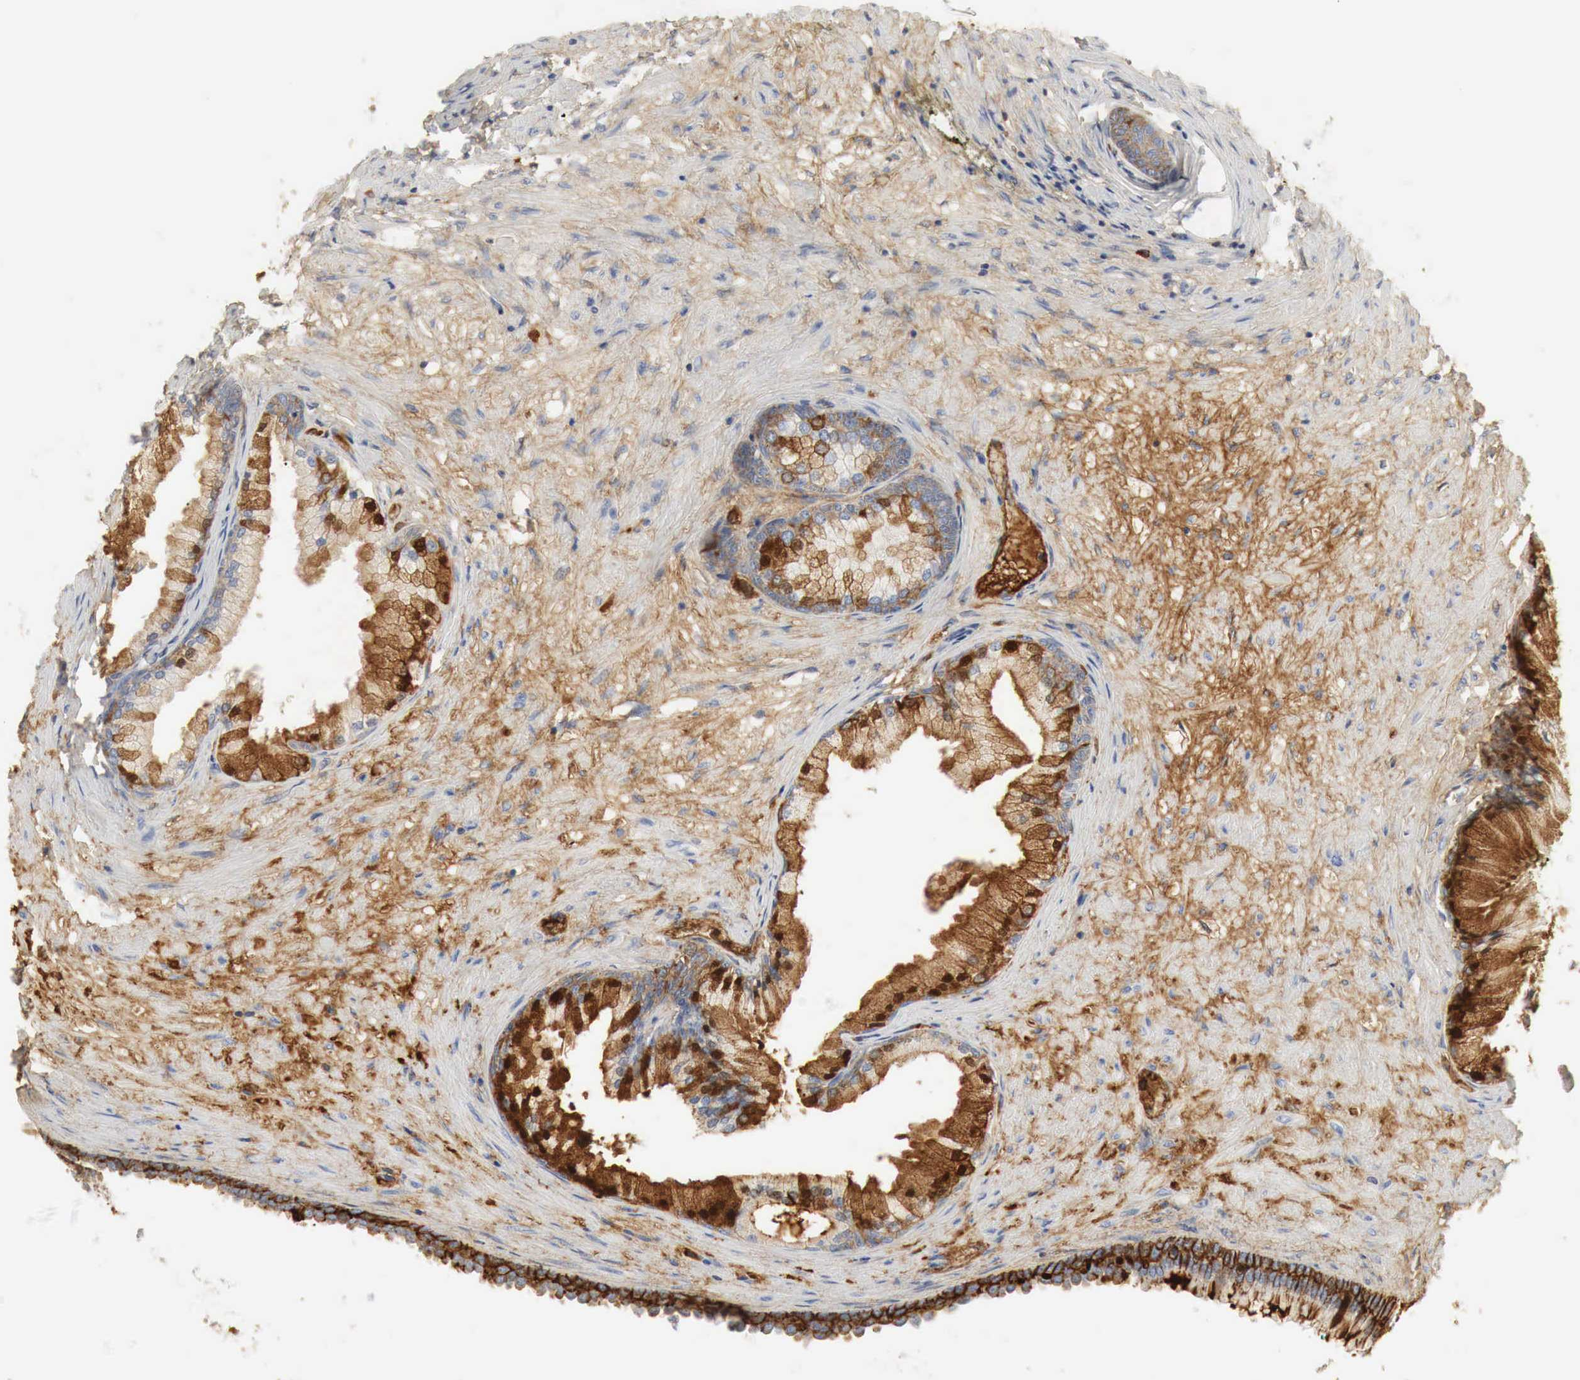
{"staining": {"intensity": "moderate", "quantity": "25%-75%", "location": "cytoplasmic/membranous"}, "tissue": "prostate cancer", "cell_type": "Tumor cells", "image_type": "cancer", "snomed": [{"axis": "morphology", "description": "Adenocarcinoma, High grade"}, {"axis": "topography", "description": "Prostate"}], "caption": "High-power microscopy captured an IHC image of prostate cancer (high-grade adenocarcinoma), revealing moderate cytoplasmic/membranous expression in about 25%-75% of tumor cells.", "gene": "IGLC3", "patient": {"sex": "male", "age": 64}}